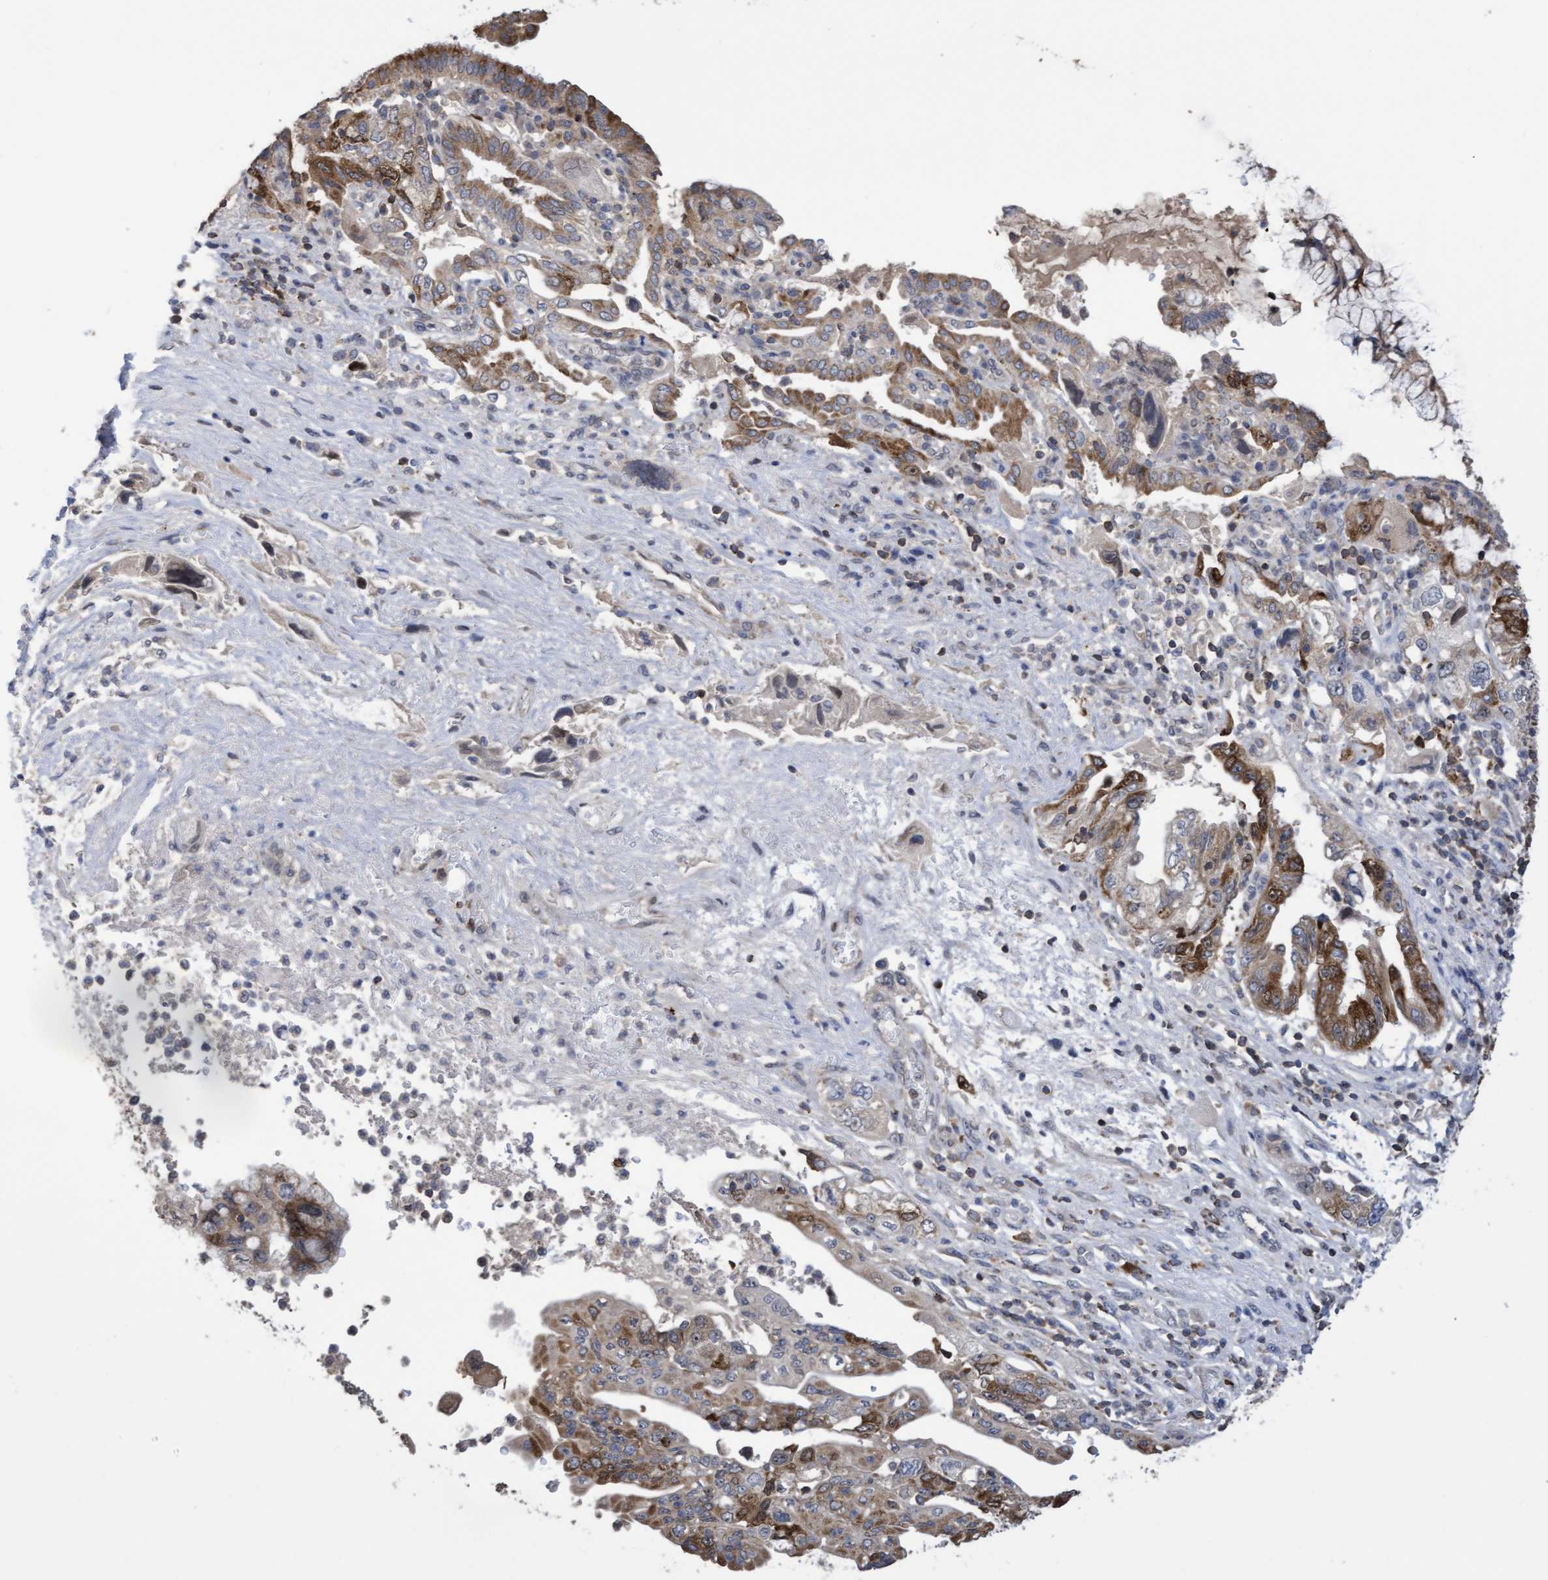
{"staining": {"intensity": "moderate", "quantity": ">75%", "location": "cytoplasmic/membranous,nuclear"}, "tissue": "pancreatic cancer", "cell_type": "Tumor cells", "image_type": "cancer", "snomed": [{"axis": "morphology", "description": "Adenocarcinoma, NOS"}, {"axis": "topography", "description": "Pancreas"}], "caption": "A photomicrograph of human adenocarcinoma (pancreatic) stained for a protein displays moderate cytoplasmic/membranous and nuclear brown staining in tumor cells.", "gene": "SLBP", "patient": {"sex": "female", "age": 73}}